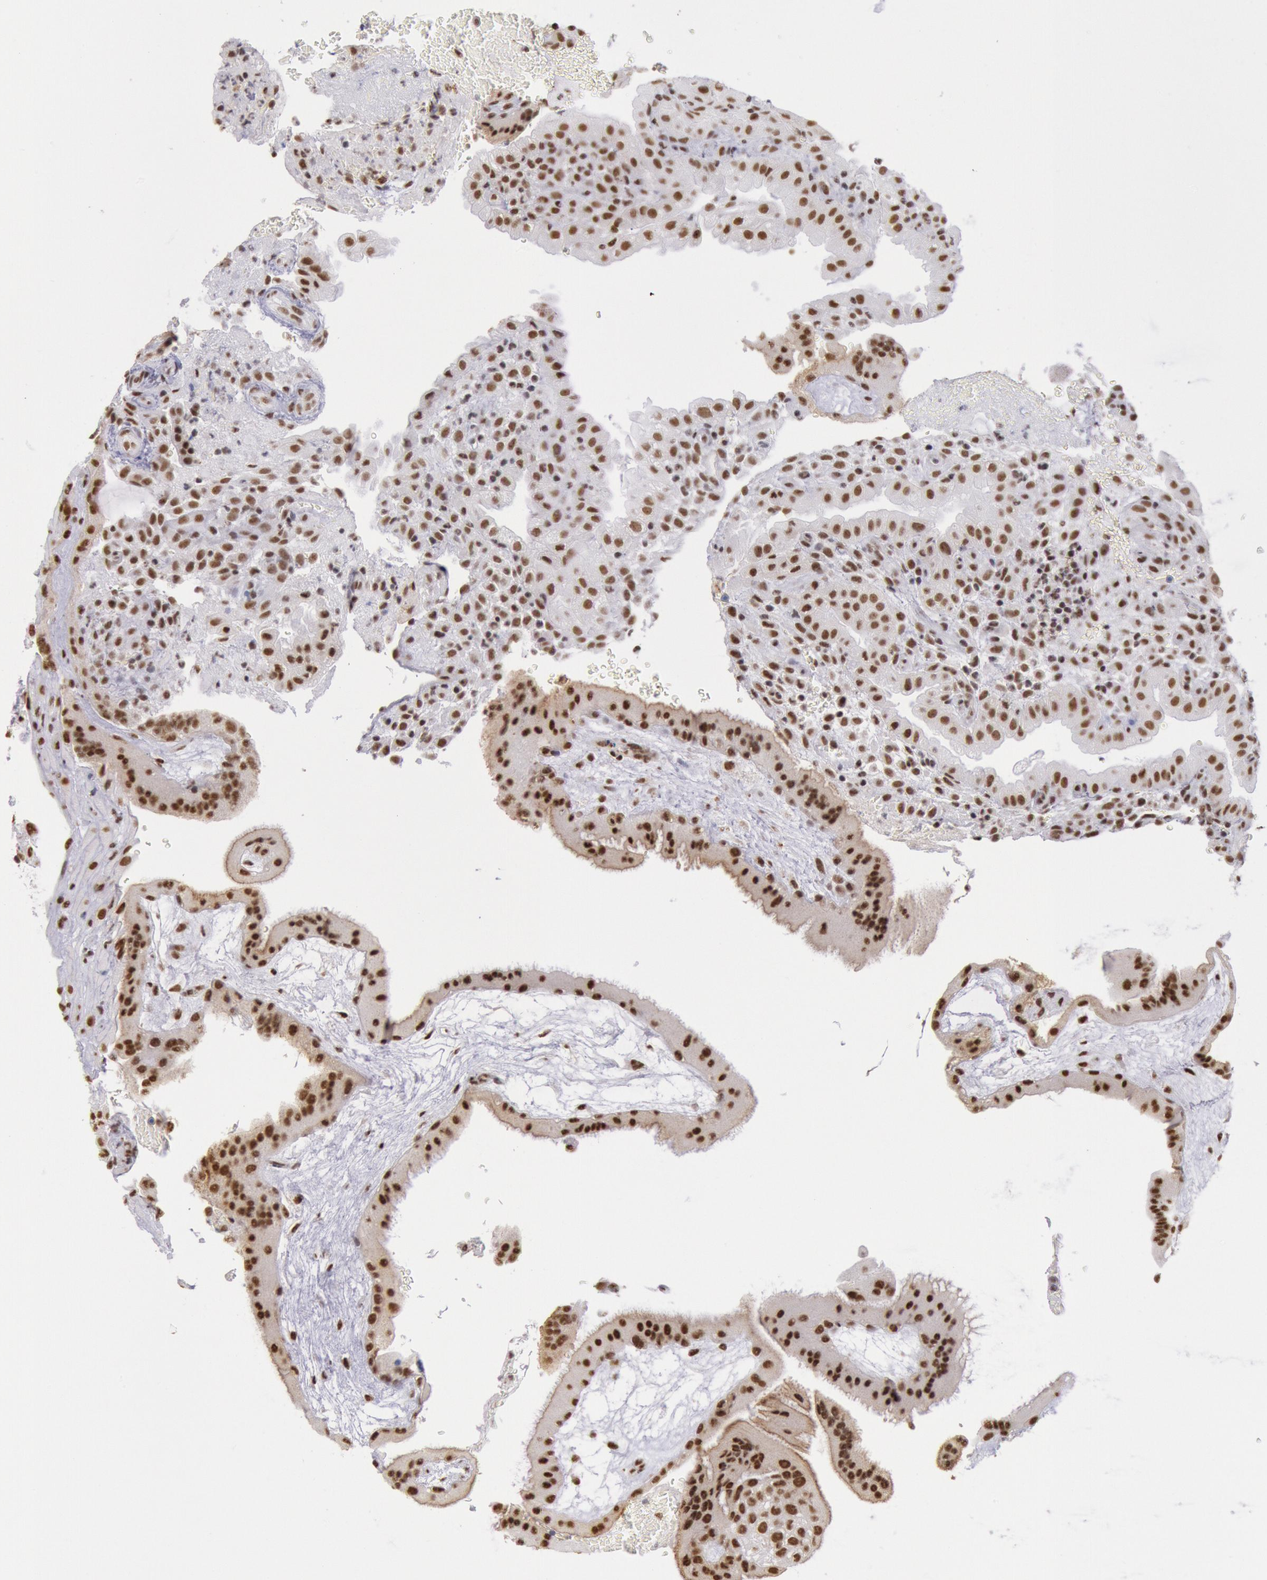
{"staining": {"intensity": "strong", "quantity": ">75%", "location": "nuclear"}, "tissue": "placenta", "cell_type": "Decidual cells", "image_type": "normal", "snomed": [{"axis": "morphology", "description": "Normal tissue, NOS"}, {"axis": "topography", "description": "Placenta"}], "caption": "DAB (3,3'-diaminobenzidine) immunohistochemical staining of unremarkable human placenta displays strong nuclear protein staining in about >75% of decidual cells.", "gene": "SNRPD3", "patient": {"sex": "female", "age": 19}}